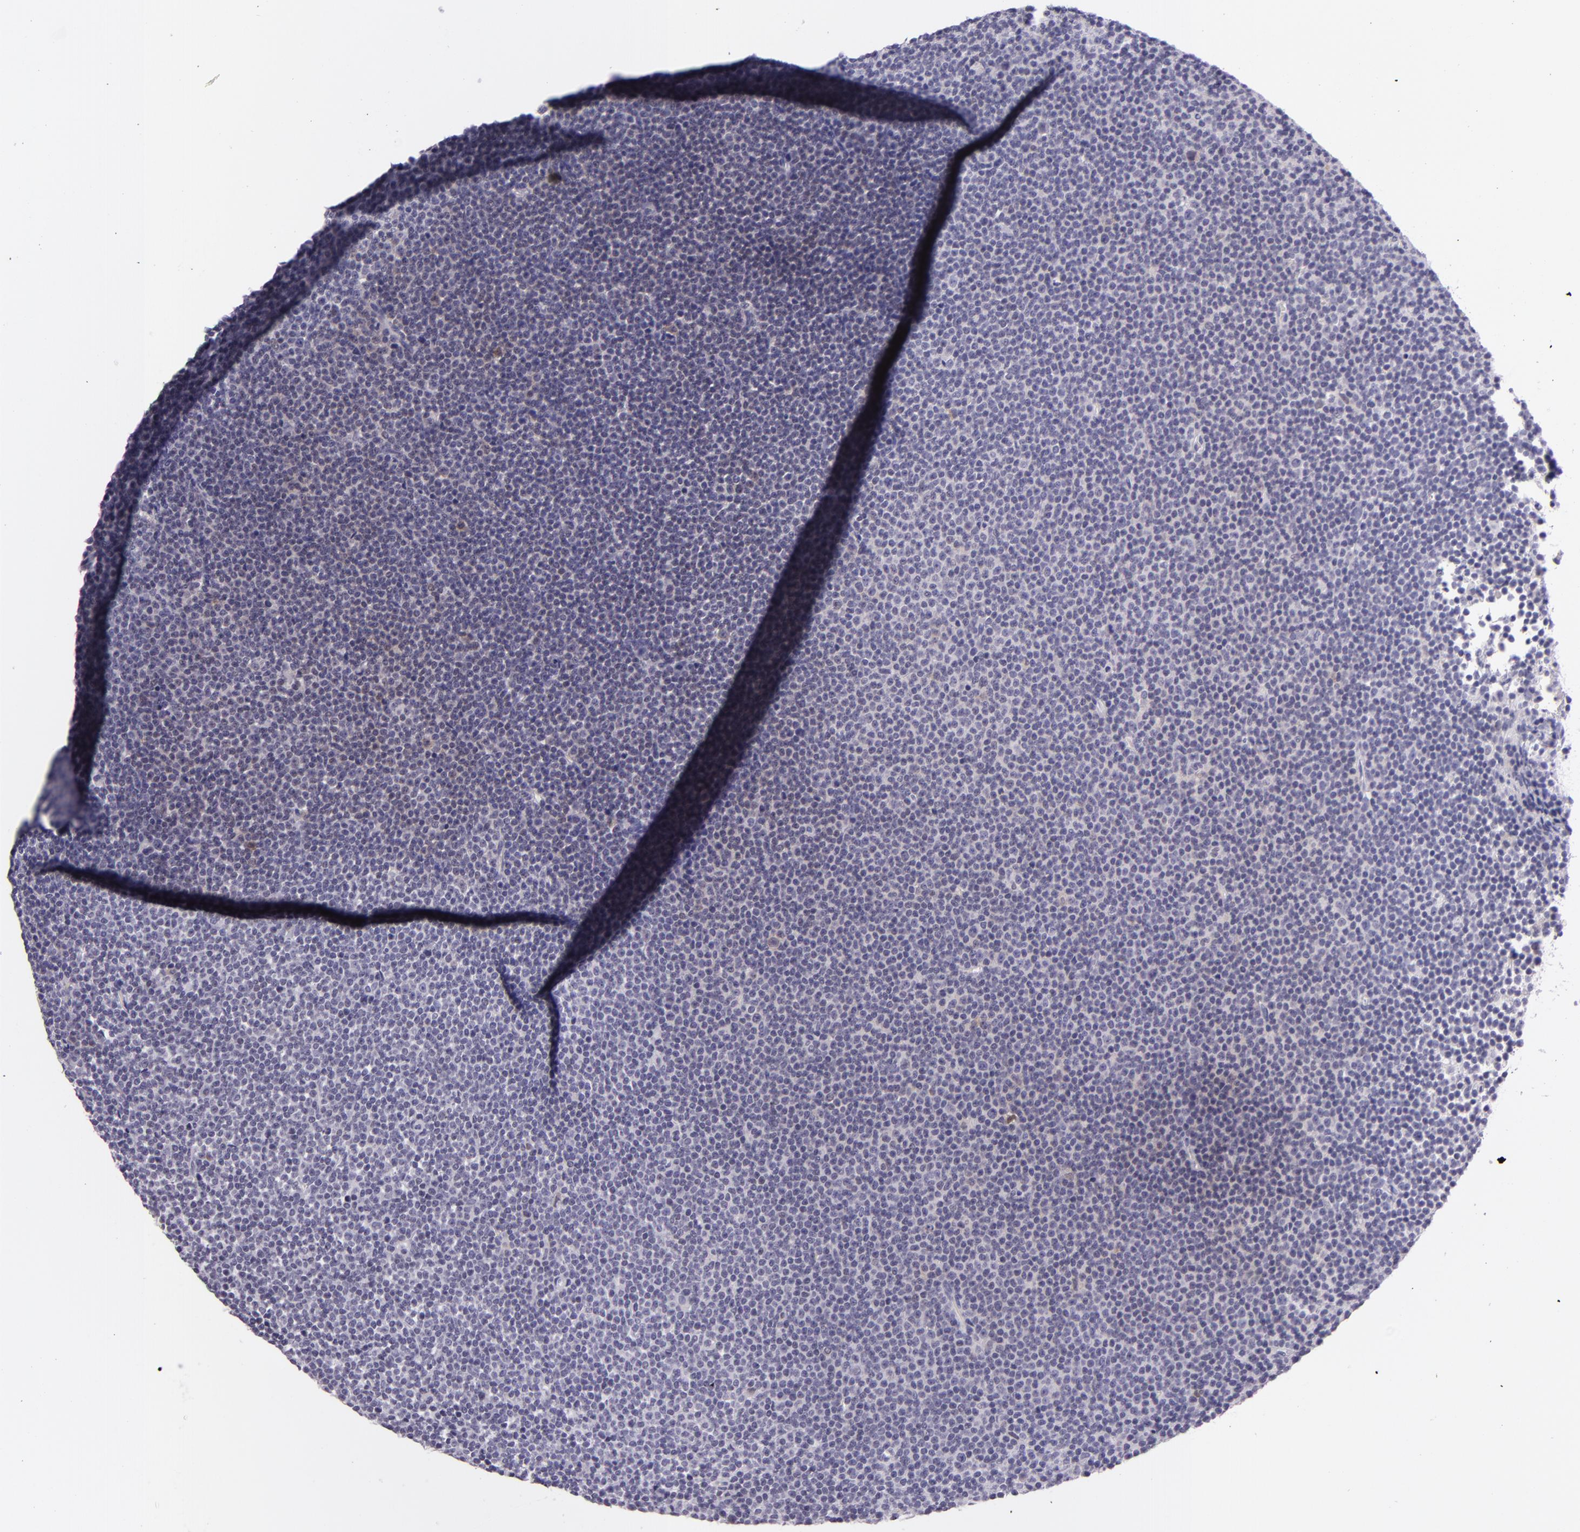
{"staining": {"intensity": "negative", "quantity": "none", "location": "none"}, "tissue": "lymphoma", "cell_type": "Tumor cells", "image_type": "cancer", "snomed": [{"axis": "morphology", "description": "Malignant lymphoma, non-Hodgkin's type, Low grade"}, {"axis": "topography", "description": "Lymph node"}], "caption": "Malignant lymphoma, non-Hodgkin's type (low-grade) stained for a protein using immunohistochemistry (IHC) demonstrates no staining tumor cells.", "gene": "HSP90AA1", "patient": {"sex": "female", "age": 69}}